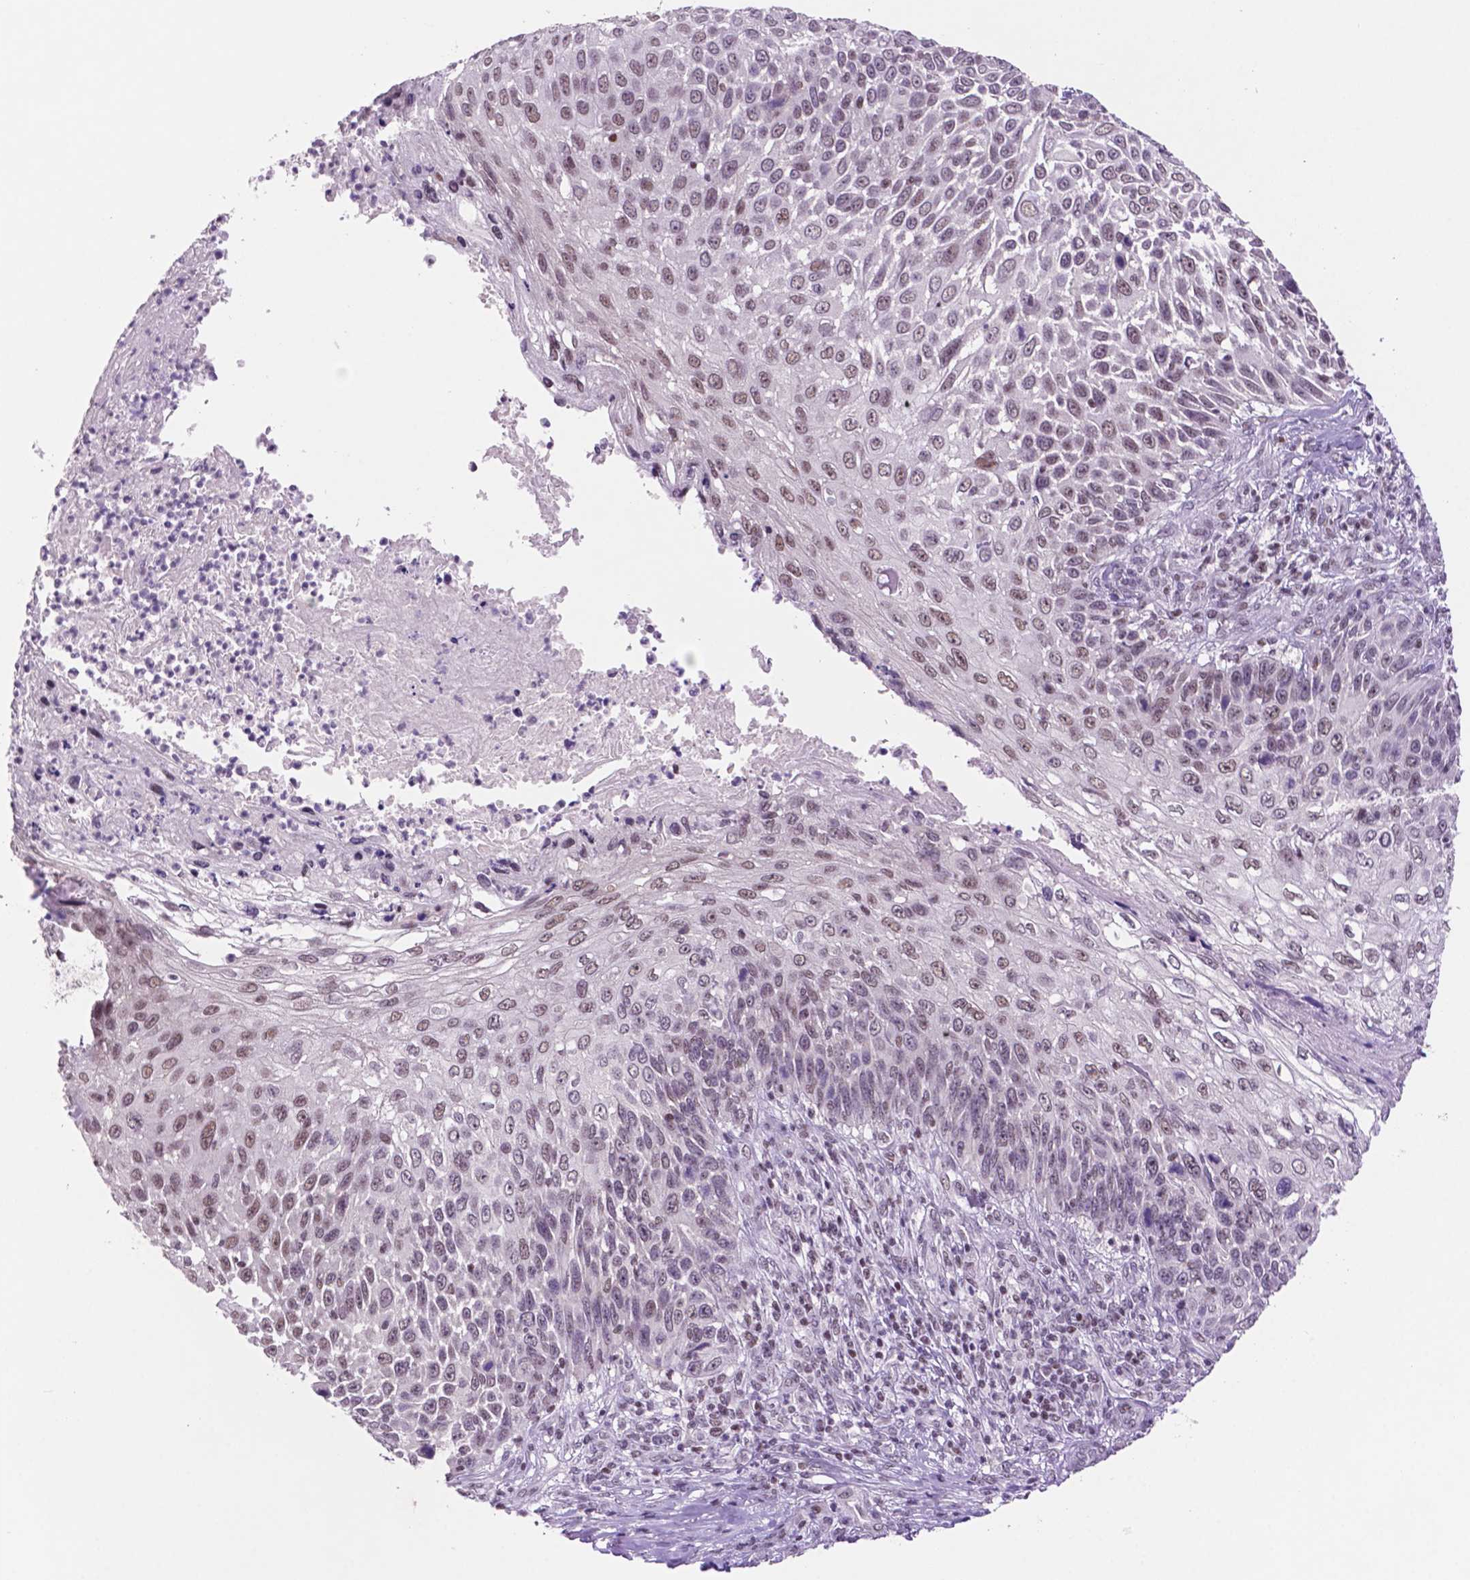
{"staining": {"intensity": "weak", "quantity": "<25%", "location": "nuclear"}, "tissue": "skin cancer", "cell_type": "Tumor cells", "image_type": "cancer", "snomed": [{"axis": "morphology", "description": "Squamous cell carcinoma, NOS"}, {"axis": "topography", "description": "Skin"}], "caption": "Squamous cell carcinoma (skin) stained for a protein using immunohistochemistry reveals no expression tumor cells.", "gene": "NCOR1", "patient": {"sex": "male", "age": 92}}